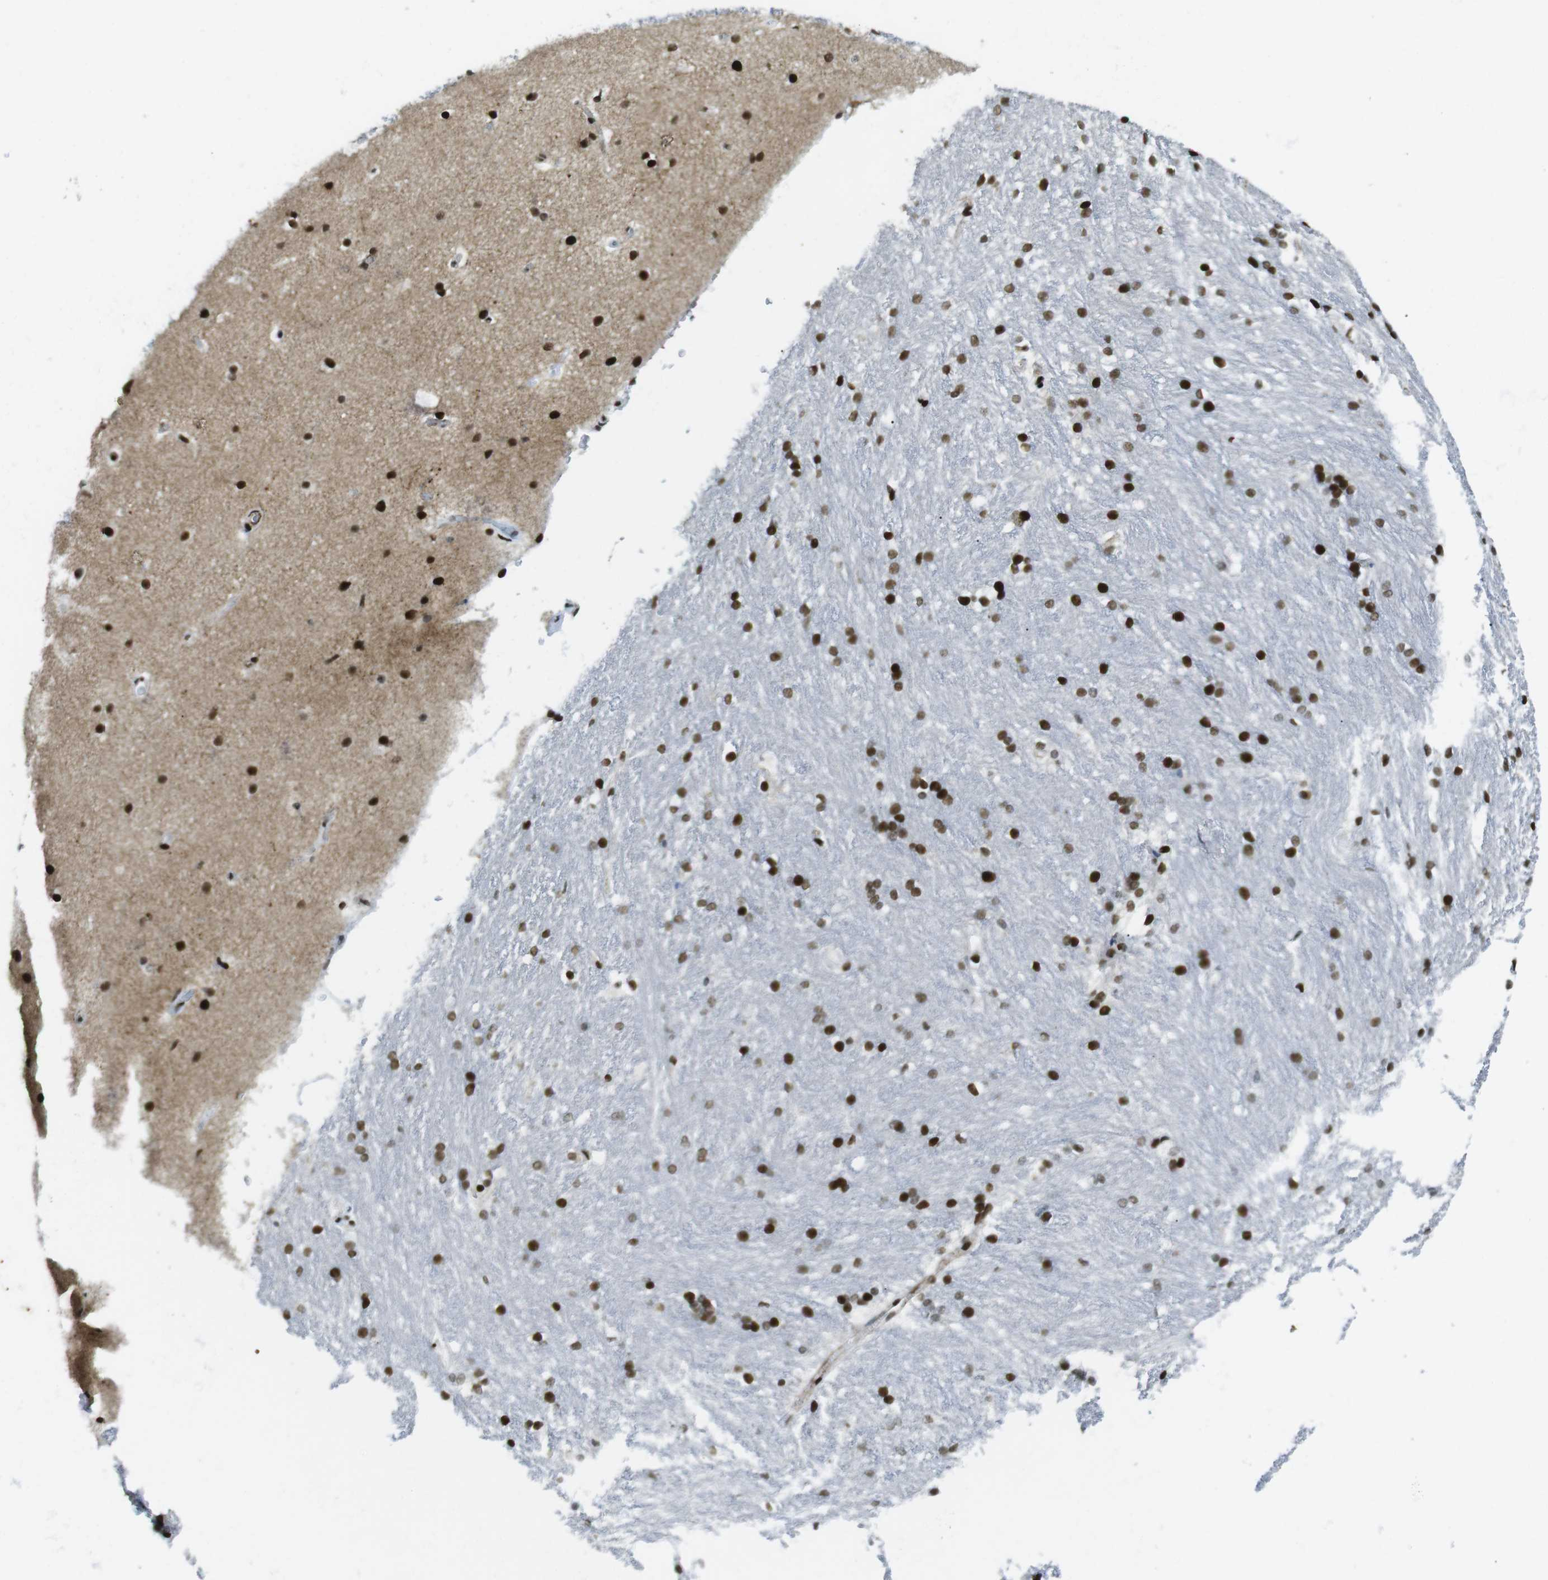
{"staining": {"intensity": "strong", "quantity": ">75%", "location": "nuclear"}, "tissue": "caudate", "cell_type": "Glial cells", "image_type": "normal", "snomed": [{"axis": "morphology", "description": "Normal tissue, NOS"}, {"axis": "topography", "description": "Lateral ventricle wall"}], "caption": "High-magnification brightfield microscopy of unremarkable caudate stained with DAB (brown) and counterstained with hematoxylin (blue). glial cells exhibit strong nuclear expression is appreciated in approximately>75% of cells.", "gene": "ARID1A", "patient": {"sex": "female", "age": 19}}